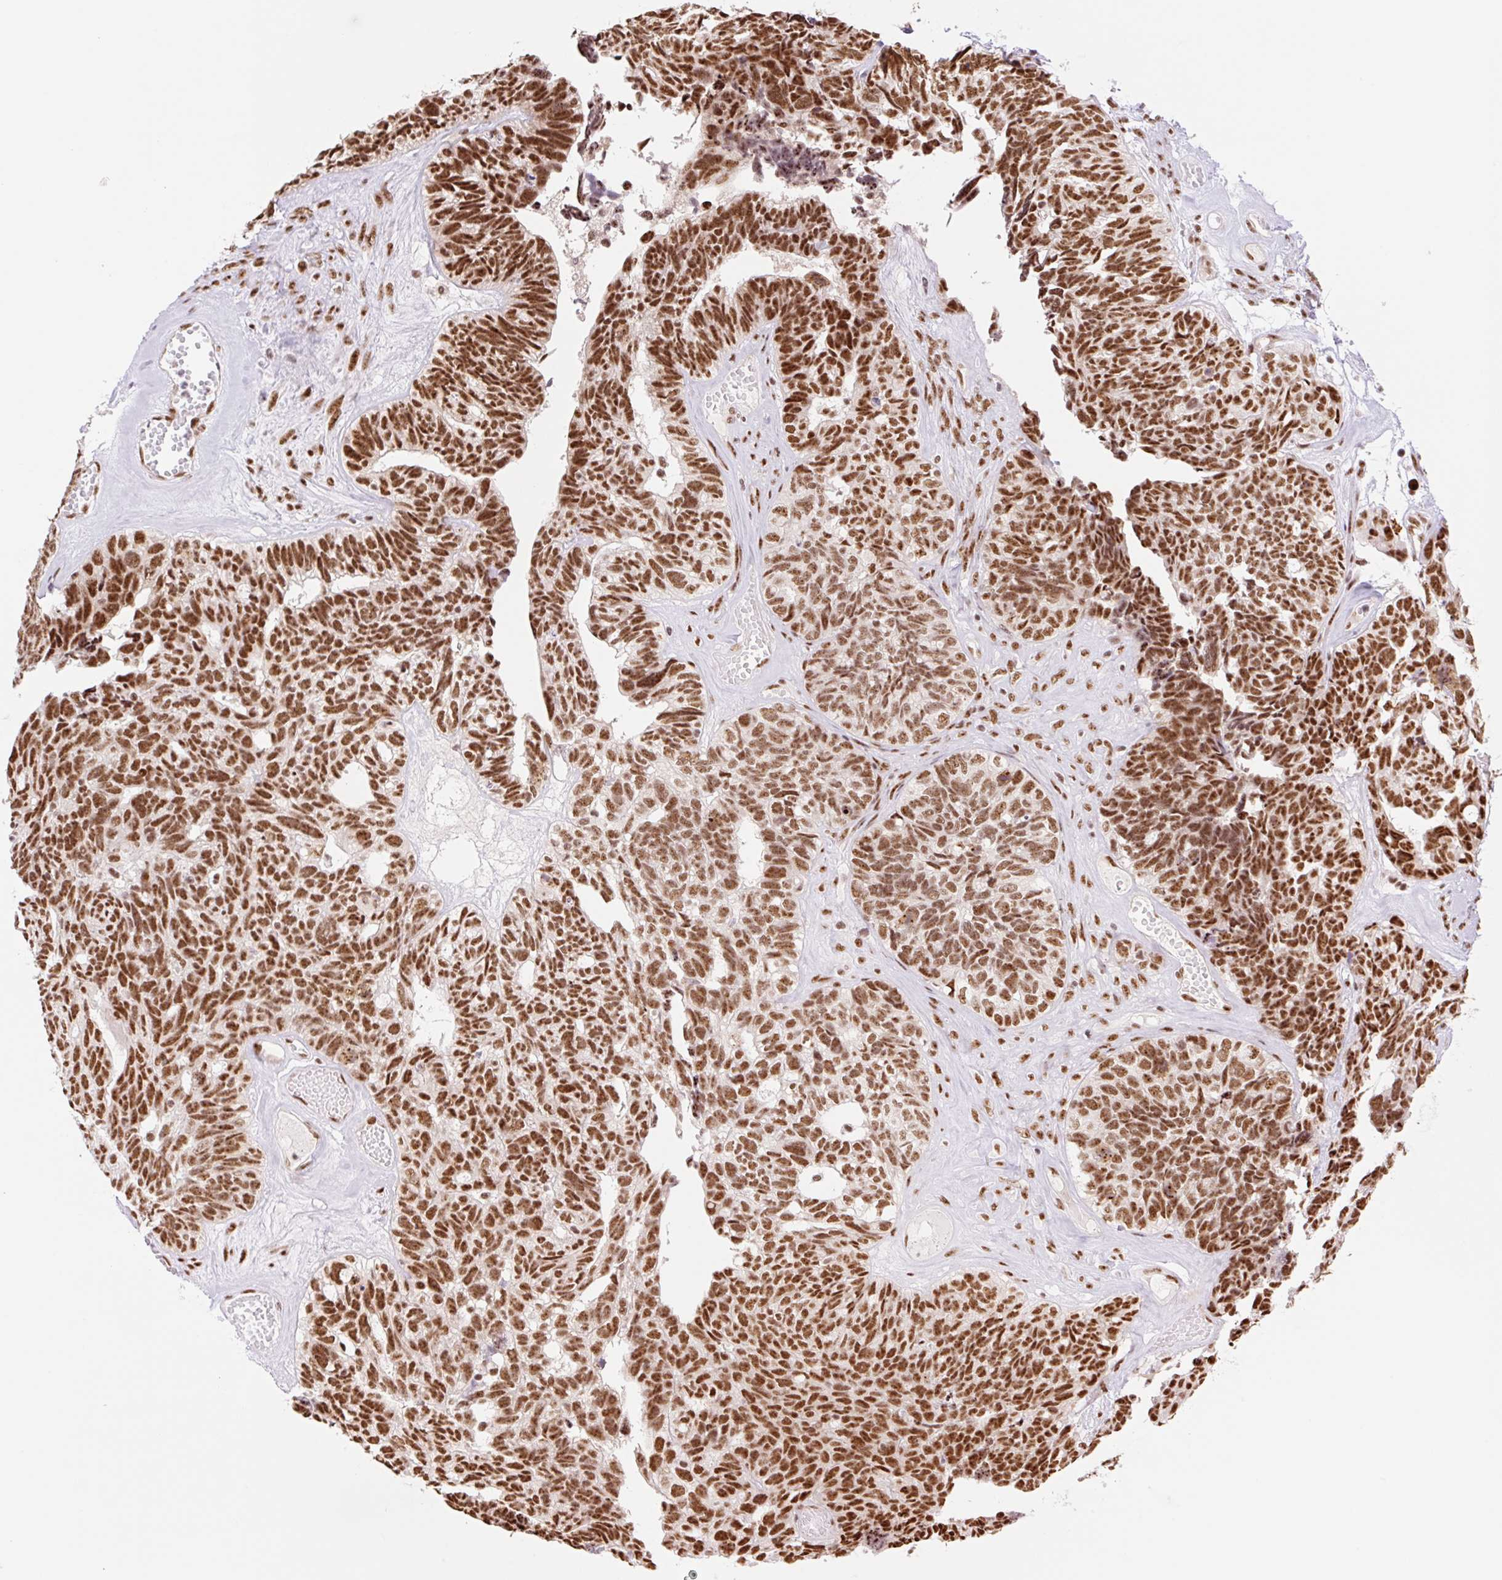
{"staining": {"intensity": "strong", "quantity": ">75%", "location": "nuclear"}, "tissue": "ovarian cancer", "cell_type": "Tumor cells", "image_type": "cancer", "snomed": [{"axis": "morphology", "description": "Cystadenocarcinoma, serous, NOS"}, {"axis": "topography", "description": "Ovary"}], "caption": "This is a histology image of IHC staining of ovarian serous cystadenocarcinoma, which shows strong expression in the nuclear of tumor cells.", "gene": "PRDM11", "patient": {"sex": "female", "age": 79}}